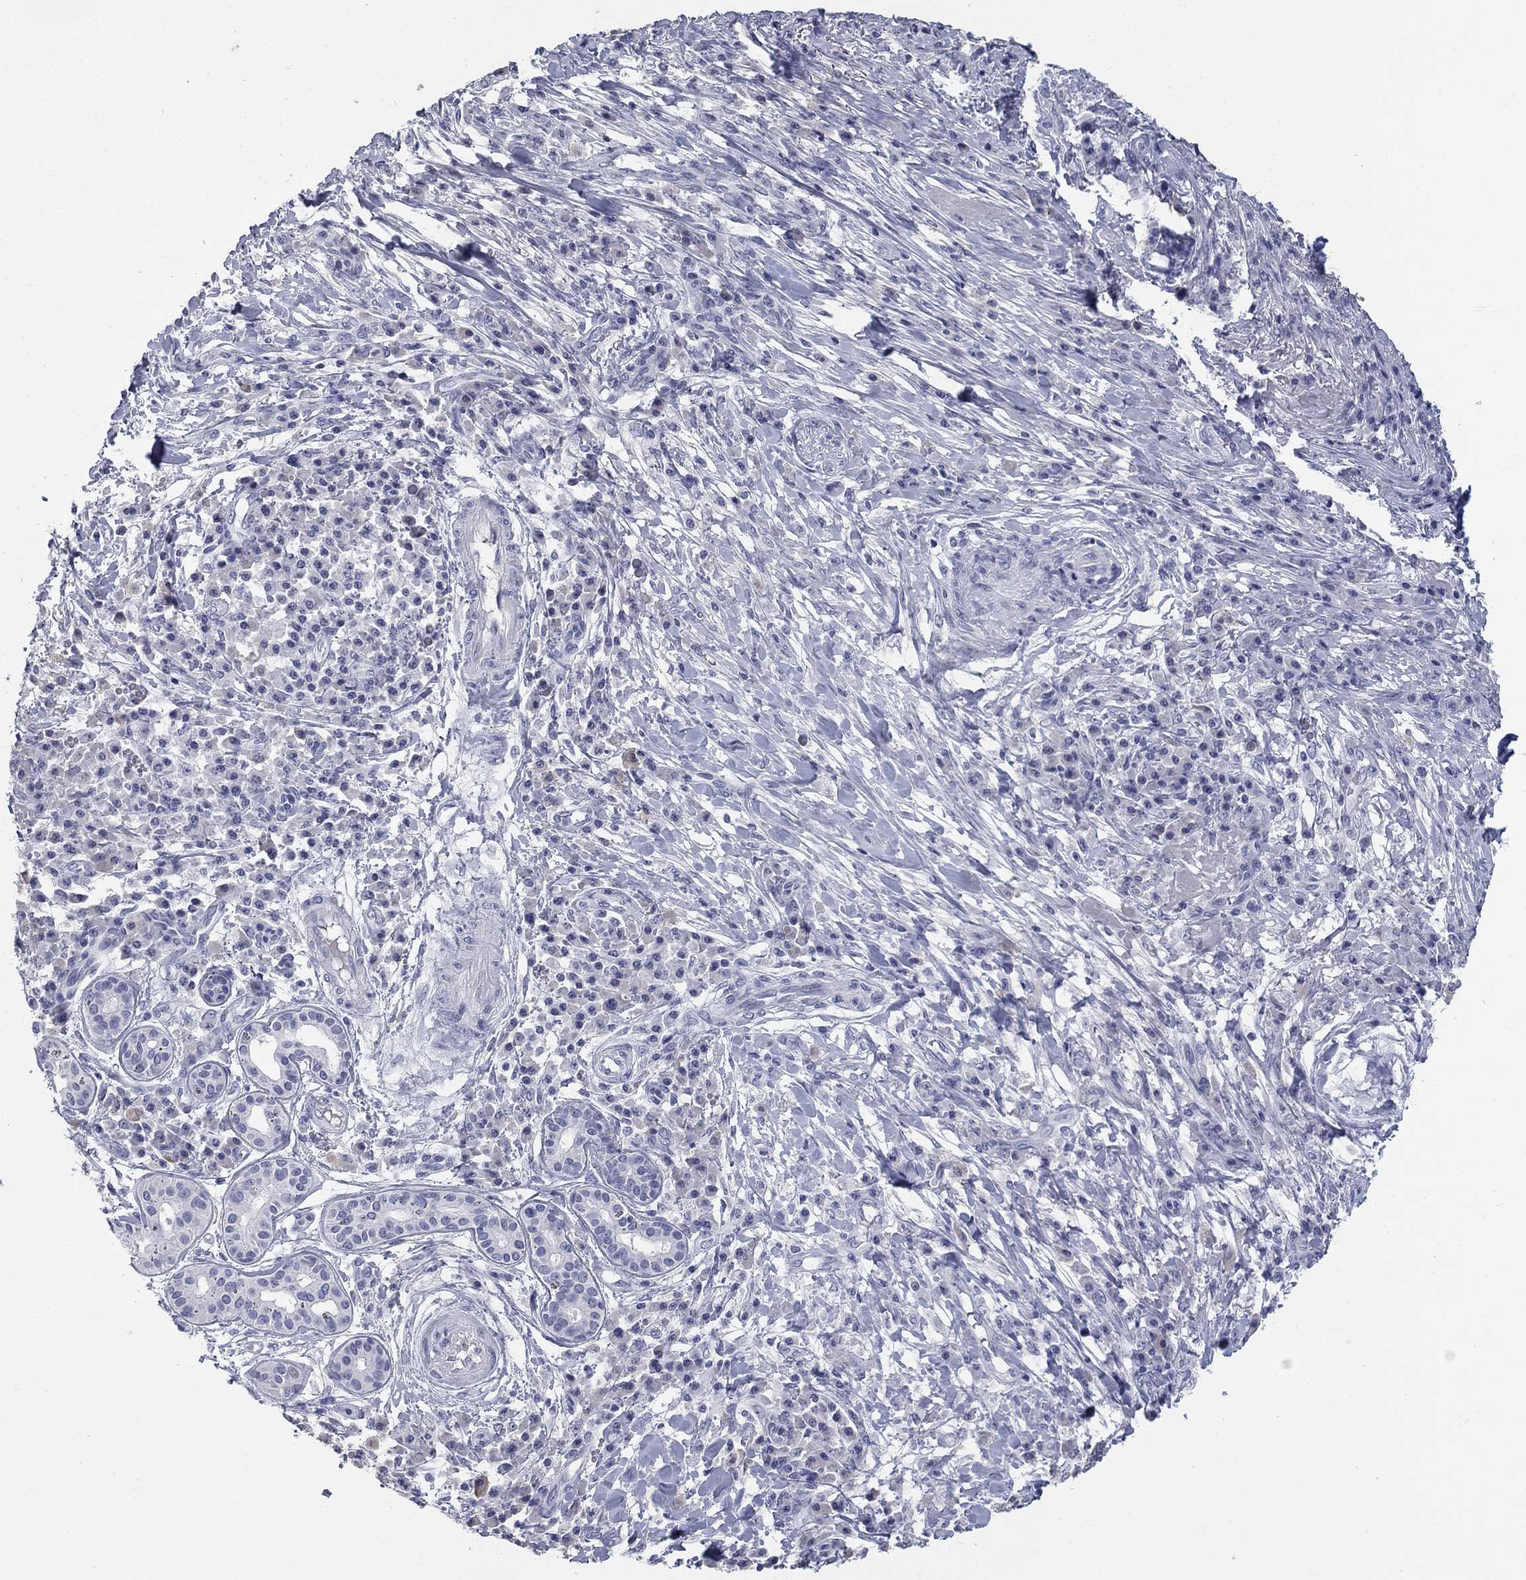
{"staining": {"intensity": "negative", "quantity": "none", "location": "none"}, "tissue": "skin cancer", "cell_type": "Tumor cells", "image_type": "cancer", "snomed": [{"axis": "morphology", "description": "Squamous cell carcinoma, NOS"}, {"axis": "topography", "description": "Skin"}], "caption": "Tumor cells are negative for brown protein staining in skin cancer.", "gene": "ELAVL4", "patient": {"sex": "male", "age": 92}}